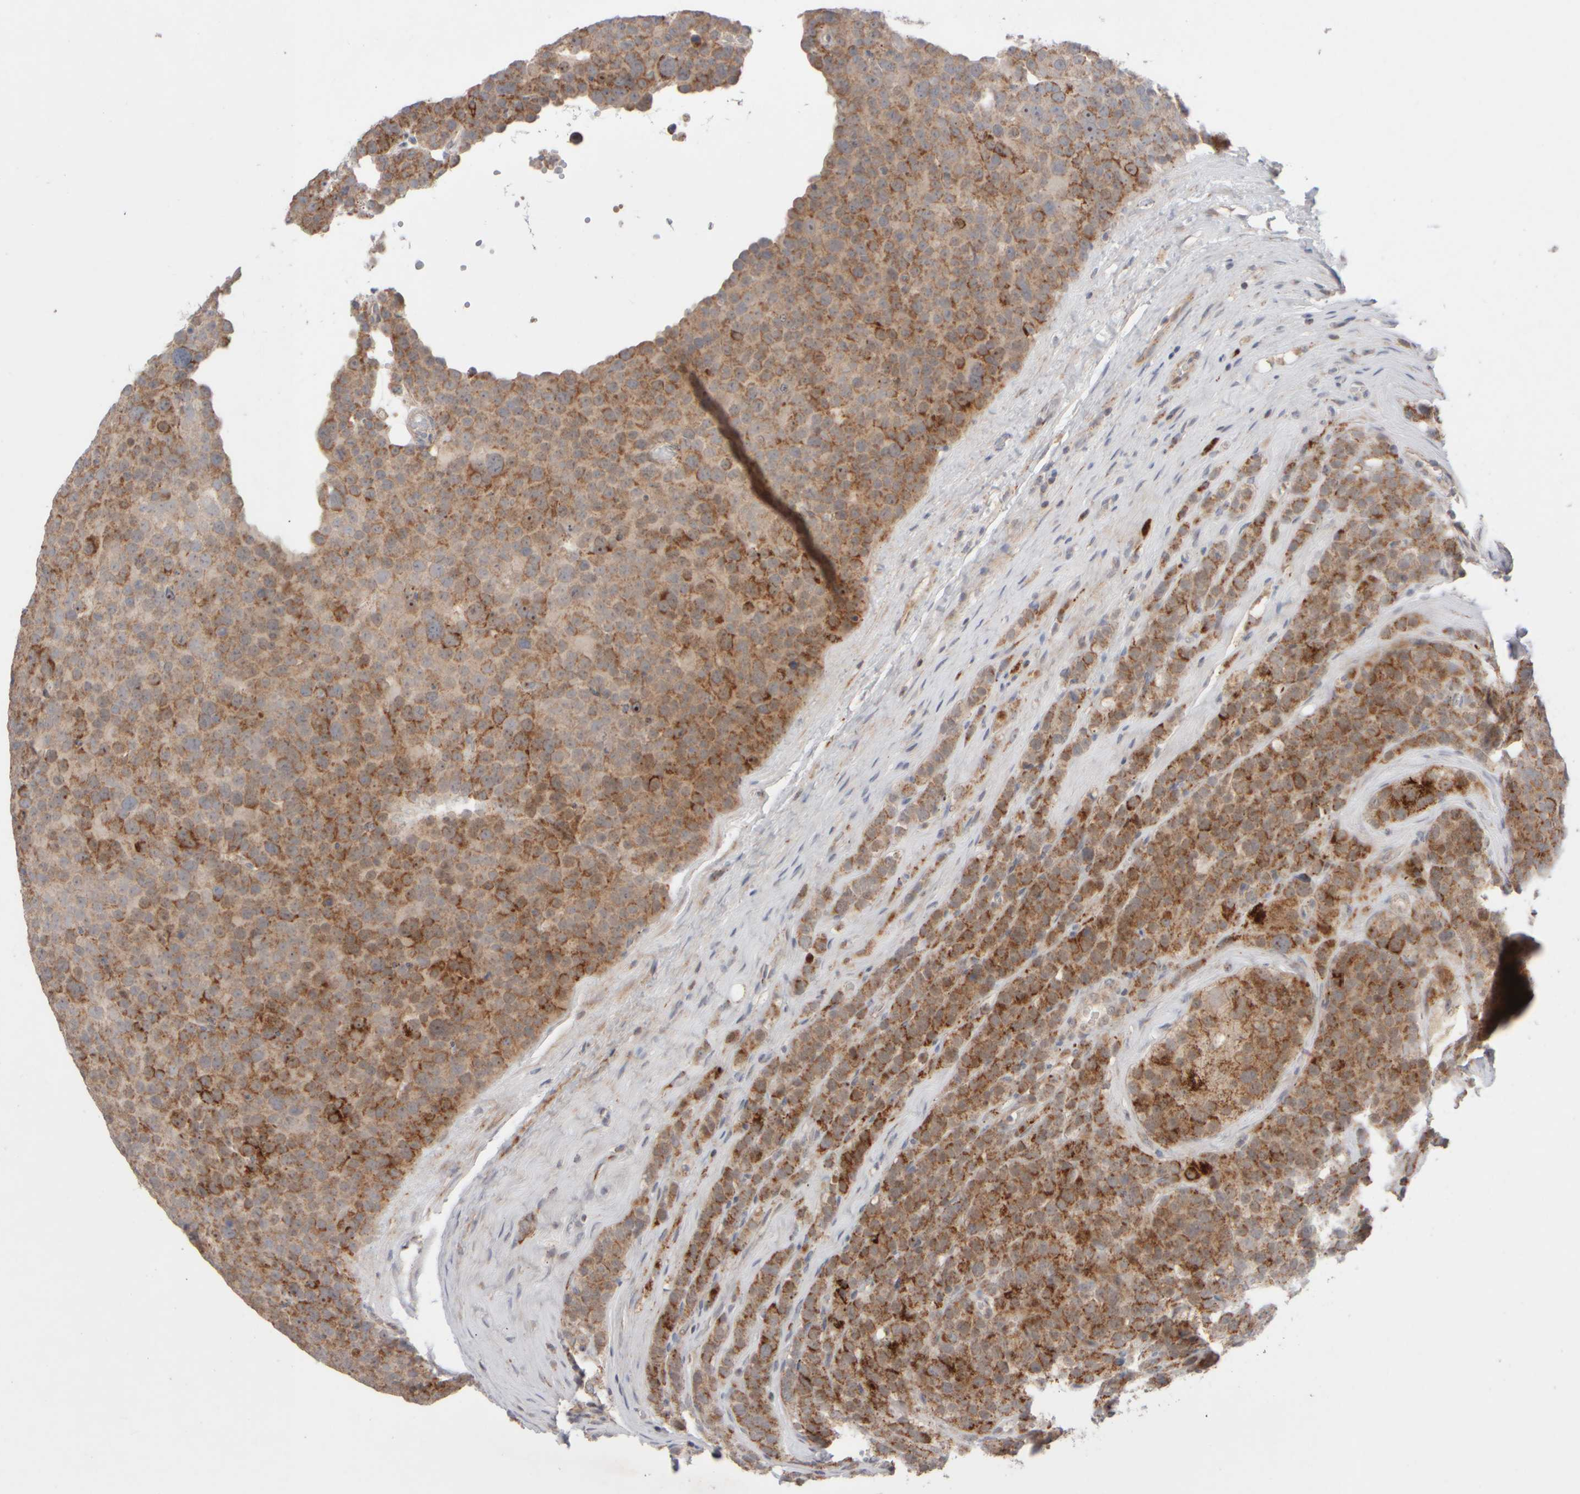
{"staining": {"intensity": "moderate", "quantity": ">75%", "location": "cytoplasmic/membranous"}, "tissue": "testis cancer", "cell_type": "Tumor cells", "image_type": "cancer", "snomed": [{"axis": "morphology", "description": "Seminoma, NOS"}, {"axis": "topography", "description": "Testis"}], "caption": "Testis cancer stained with DAB IHC reveals medium levels of moderate cytoplasmic/membranous staining in approximately >75% of tumor cells.", "gene": "CHADL", "patient": {"sex": "male", "age": 71}}